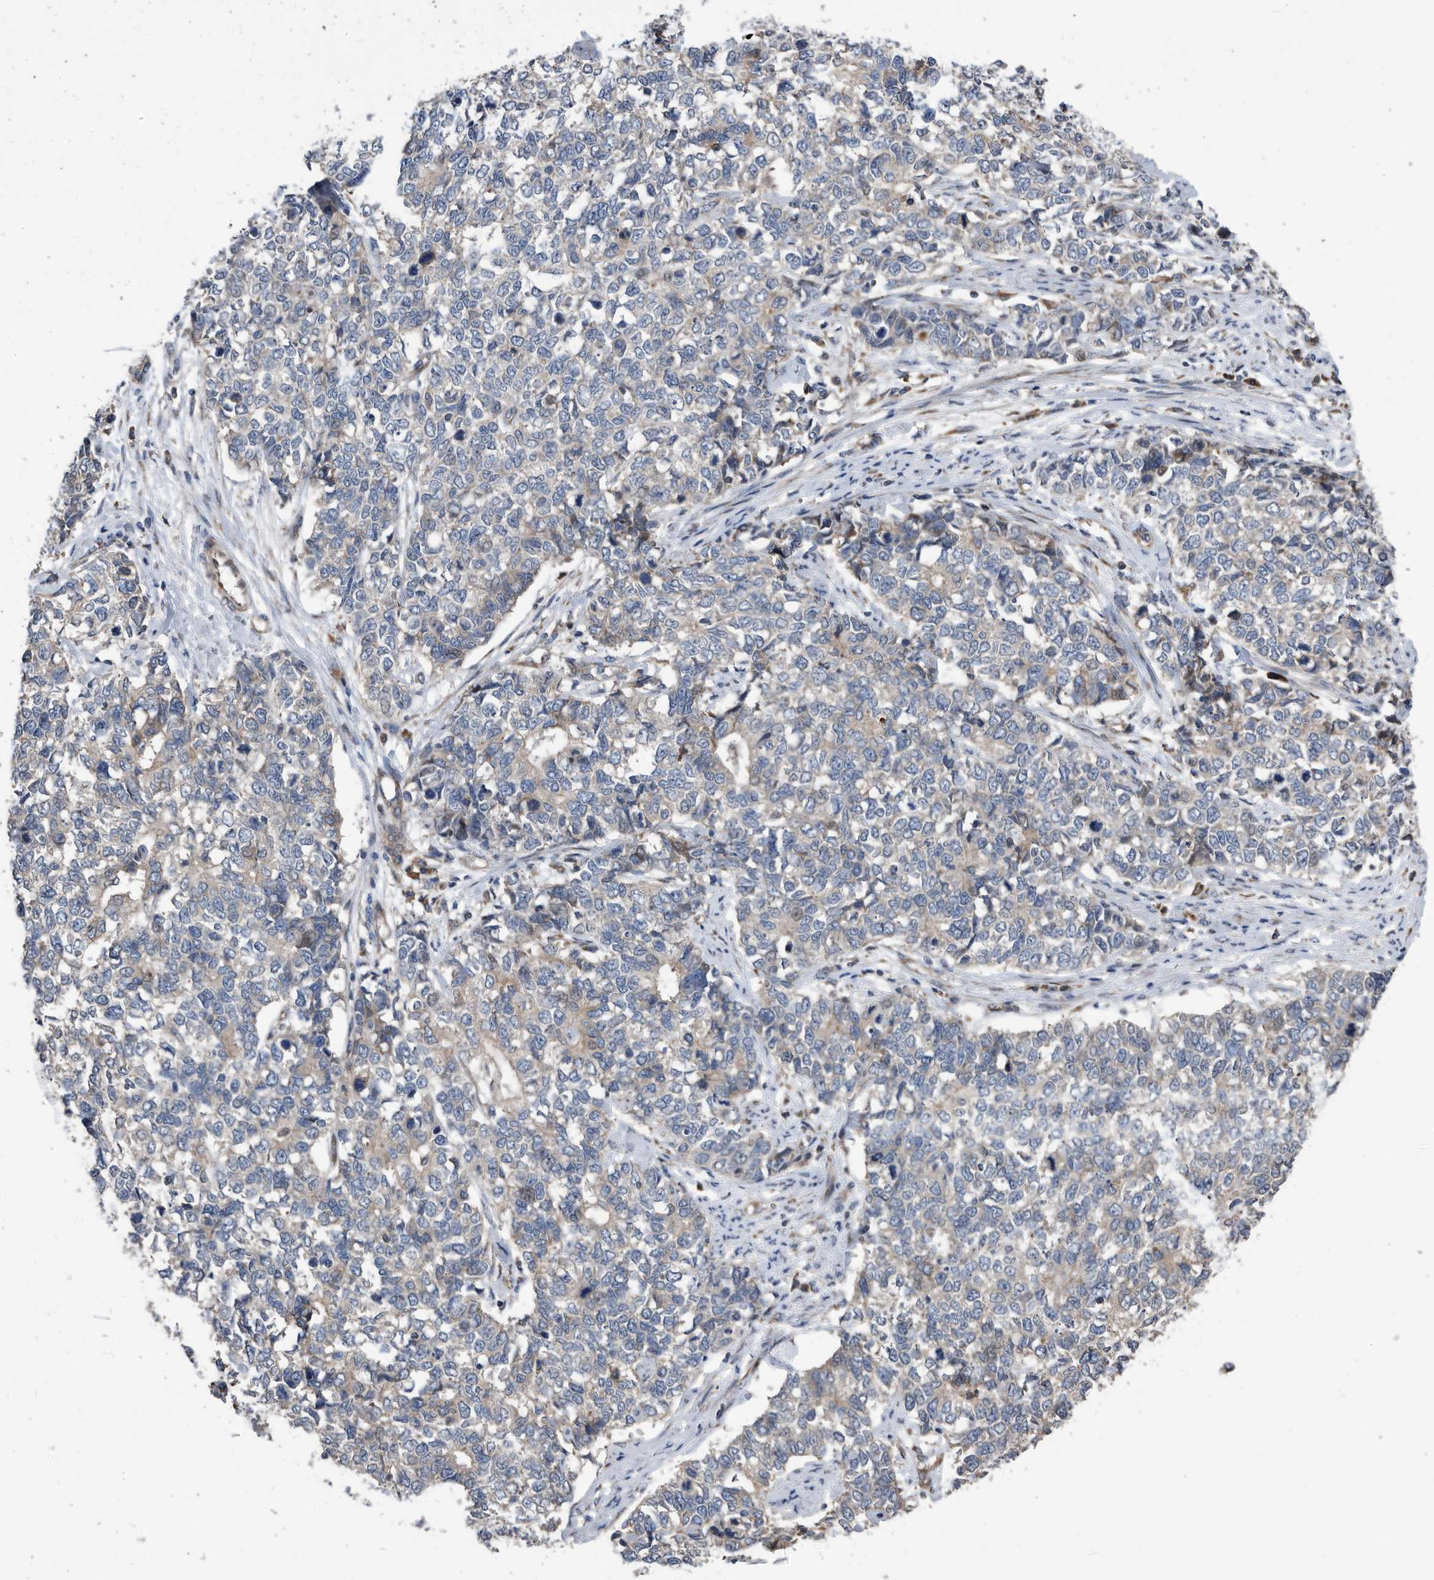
{"staining": {"intensity": "negative", "quantity": "none", "location": "none"}, "tissue": "cervical cancer", "cell_type": "Tumor cells", "image_type": "cancer", "snomed": [{"axis": "morphology", "description": "Squamous cell carcinoma, NOS"}, {"axis": "topography", "description": "Cervix"}], "caption": "An immunohistochemistry micrograph of cervical cancer is shown. There is no staining in tumor cells of cervical cancer. (DAB (3,3'-diaminobenzidine) immunohistochemistry with hematoxylin counter stain).", "gene": "SERINC2", "patient": {"sex": "female", "age": 63}}